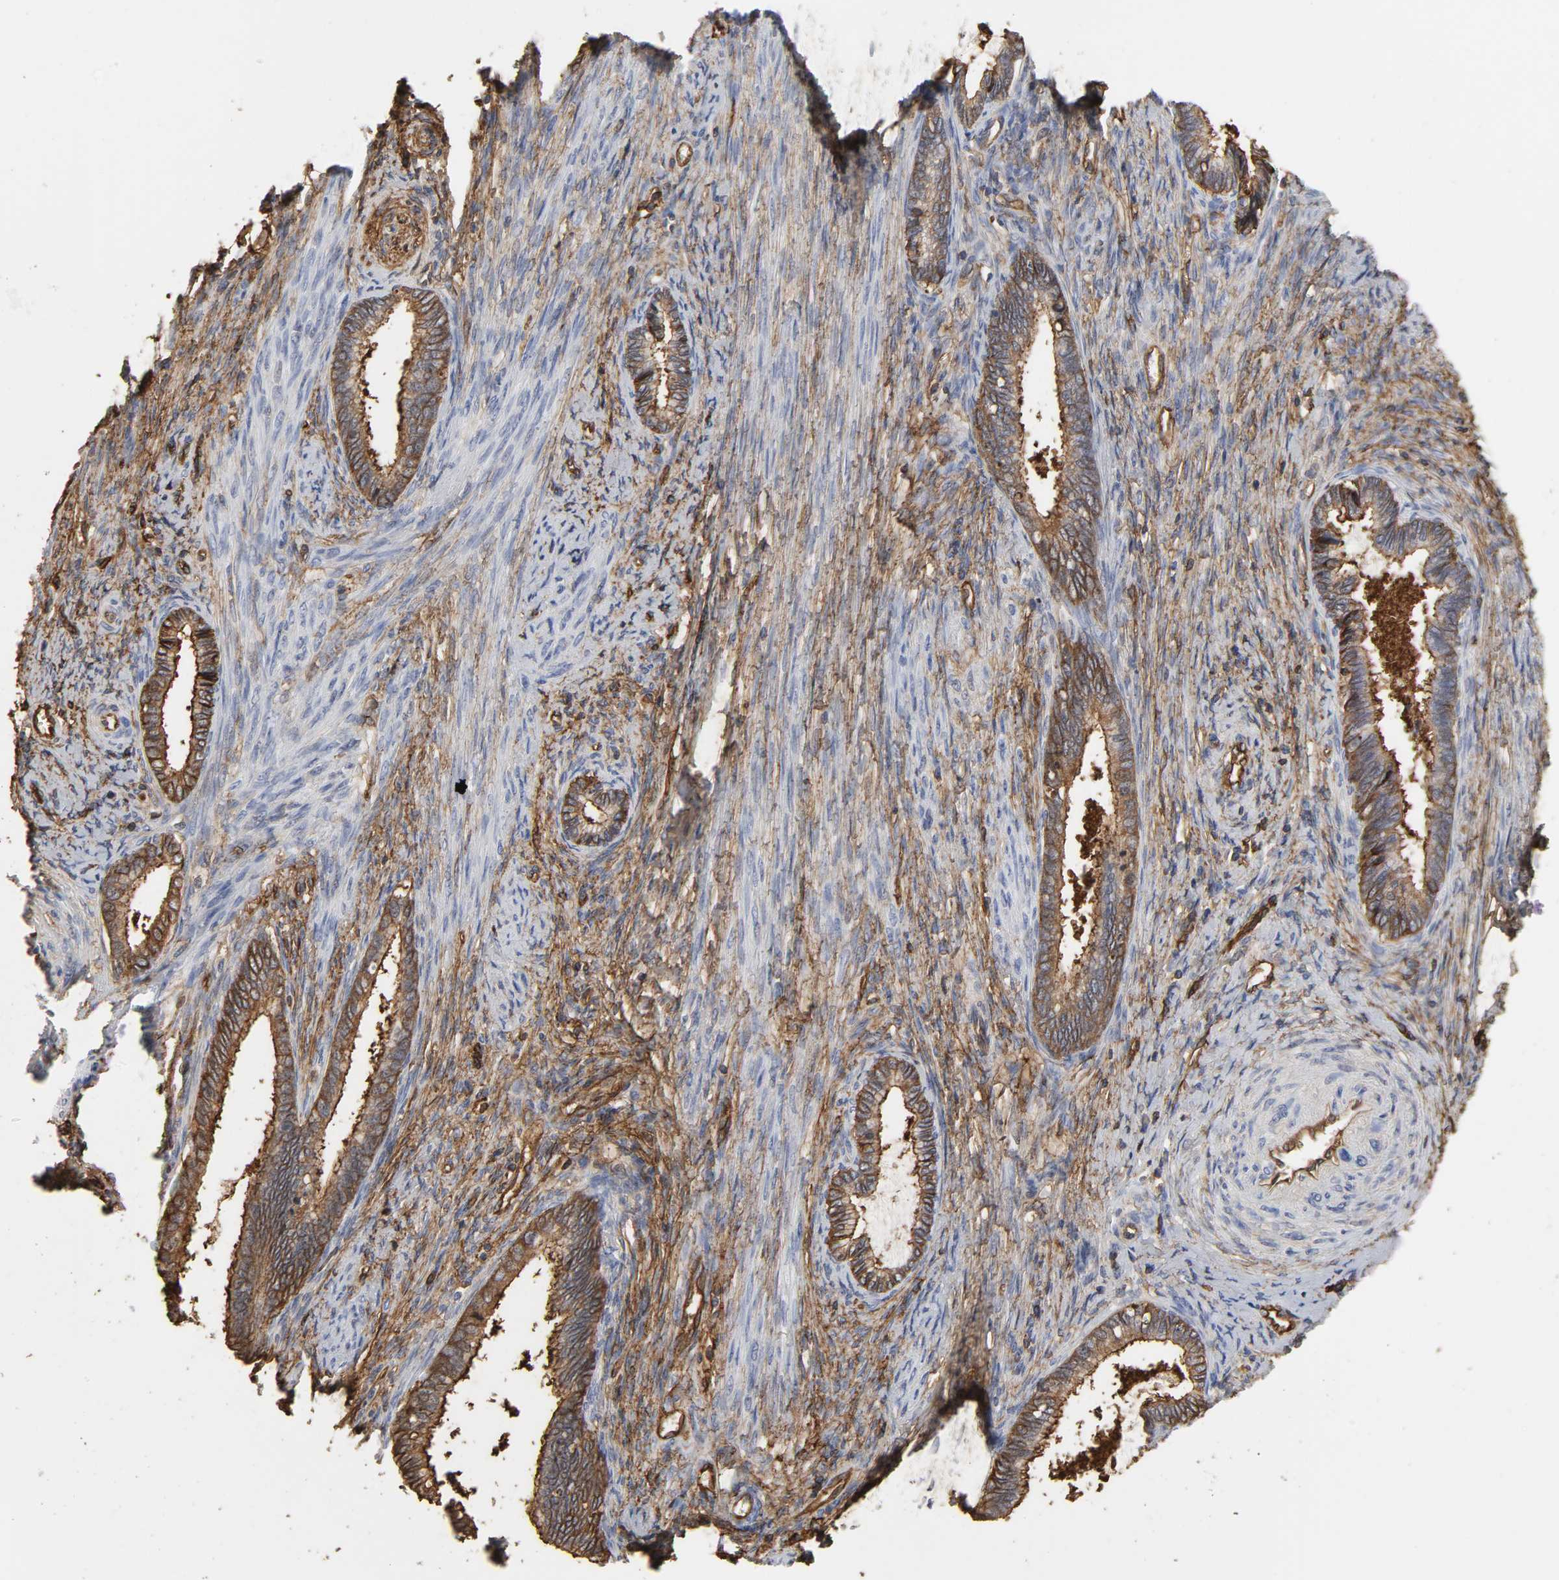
{"staining": {"intensity": "strong", "quantity": ">75%", "location": "cytoplasmic/membranous"}, "tissue": "cervical cancer", "cell_type": "Tumor cells", "image_type": "cancer", "snomed": [{"axis": "morphology", "description": "Adenocarcinoma, NOS"}, {"axis": "topography", "description": "Cervix"}], "caption": "This image reveals immunohistochemistry (IHC) staining of cervical cancer (adenocarcinoma), with high strong cytoplasmic/membranous staining in approximately >75% of tumor cells.", "gene": "ANXA2", "patient": {"sex": "female", "age": 44}}